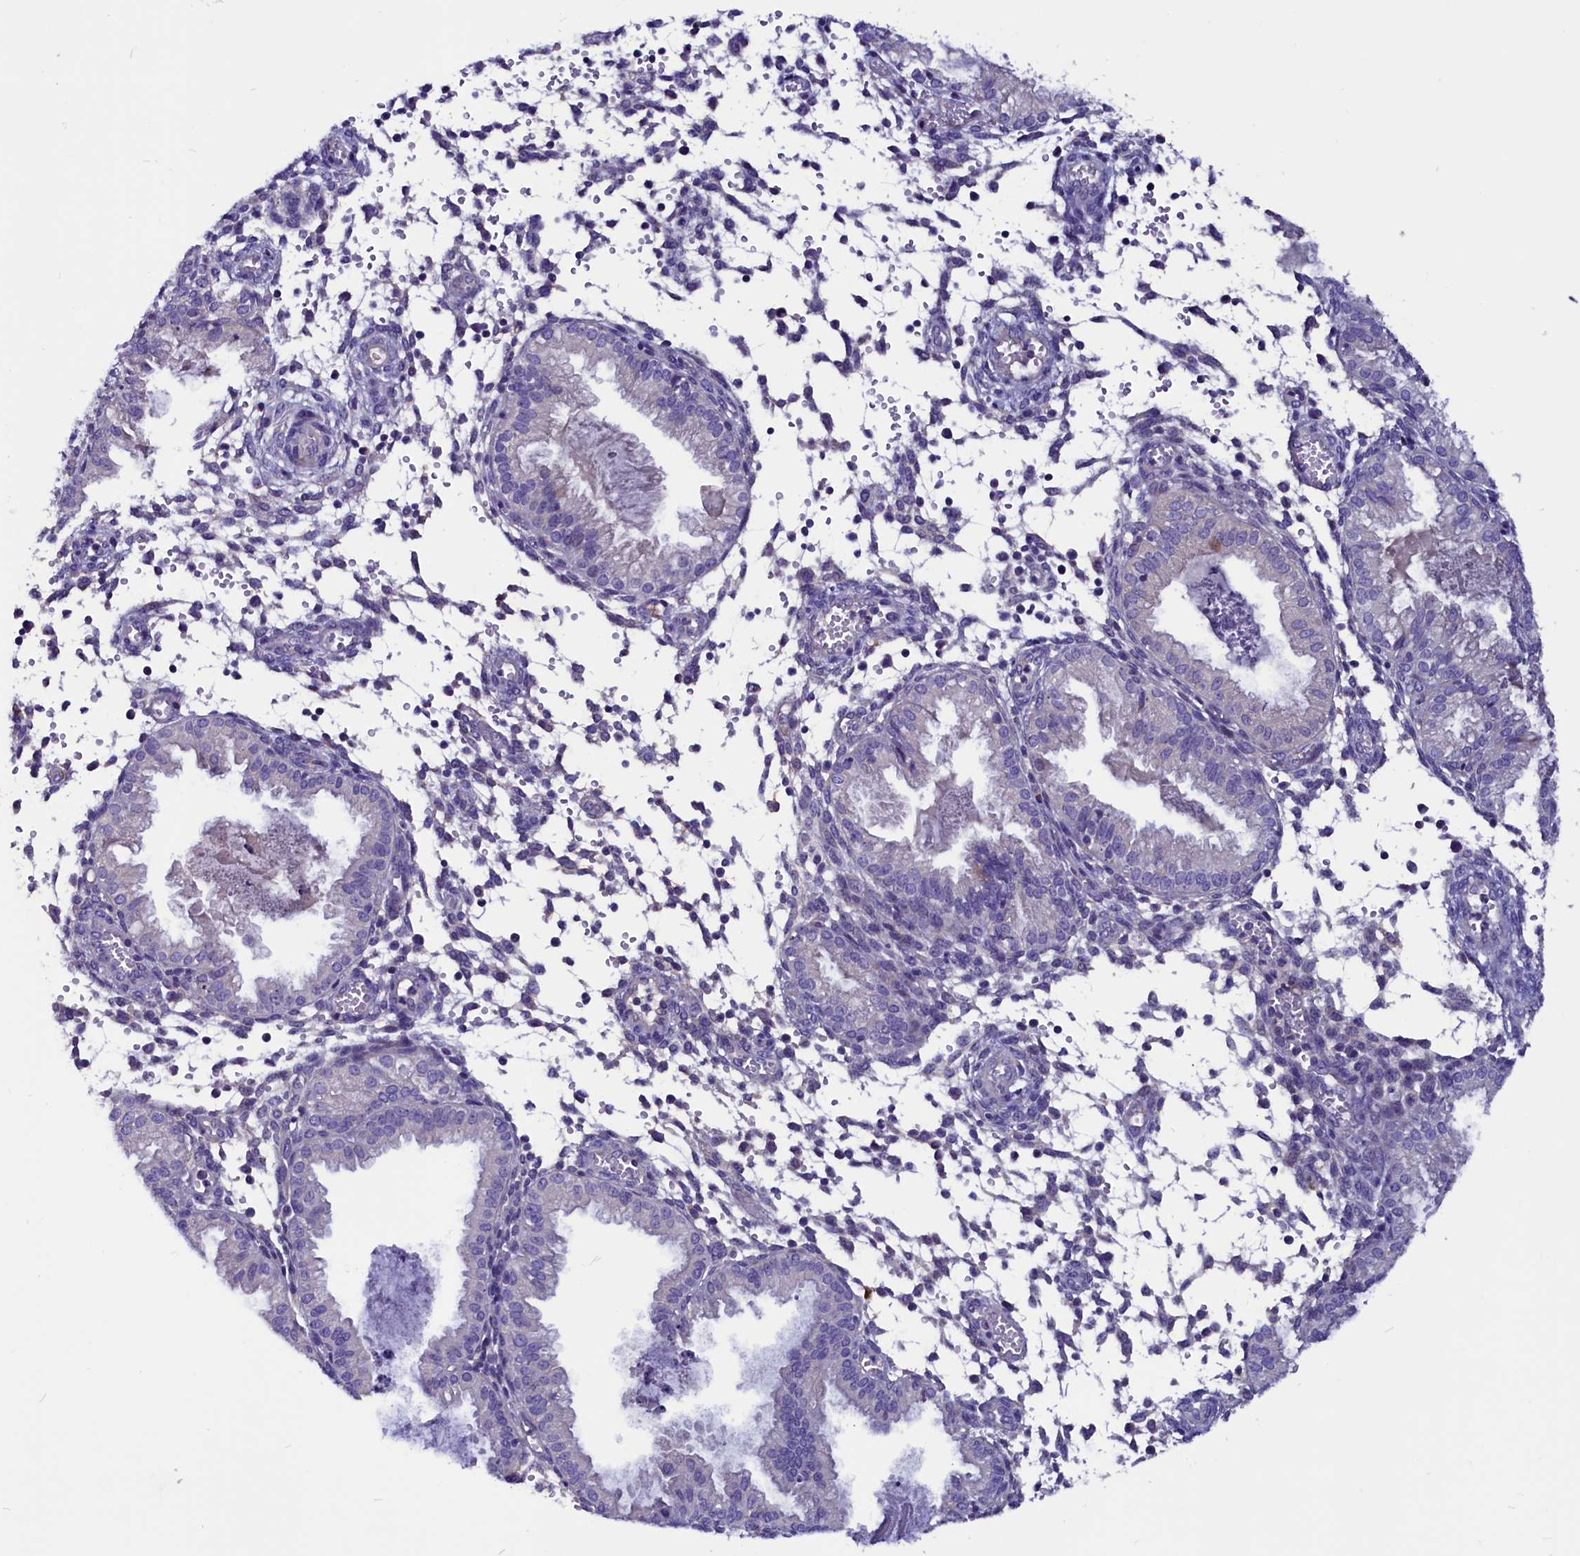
{"staining": {"intensity": "negative", "quantity": "none", "location": "none"}, "tissue": "endometrium", "cell_type": "Cells in endometrial stroma", "image_type": "normal", "snomed": [{"axis": "morphology", "description": "Normal tissue, NOS"}, {"axis": "topography", "description": "Endometrium"}], "caption": "Immunohistochemical staining of normal human endometrium demonstrates no significant positivity in cells in endometrial stroma.", "gene": "CCBE1", "patient": {"sex": "female", "age": 33}}